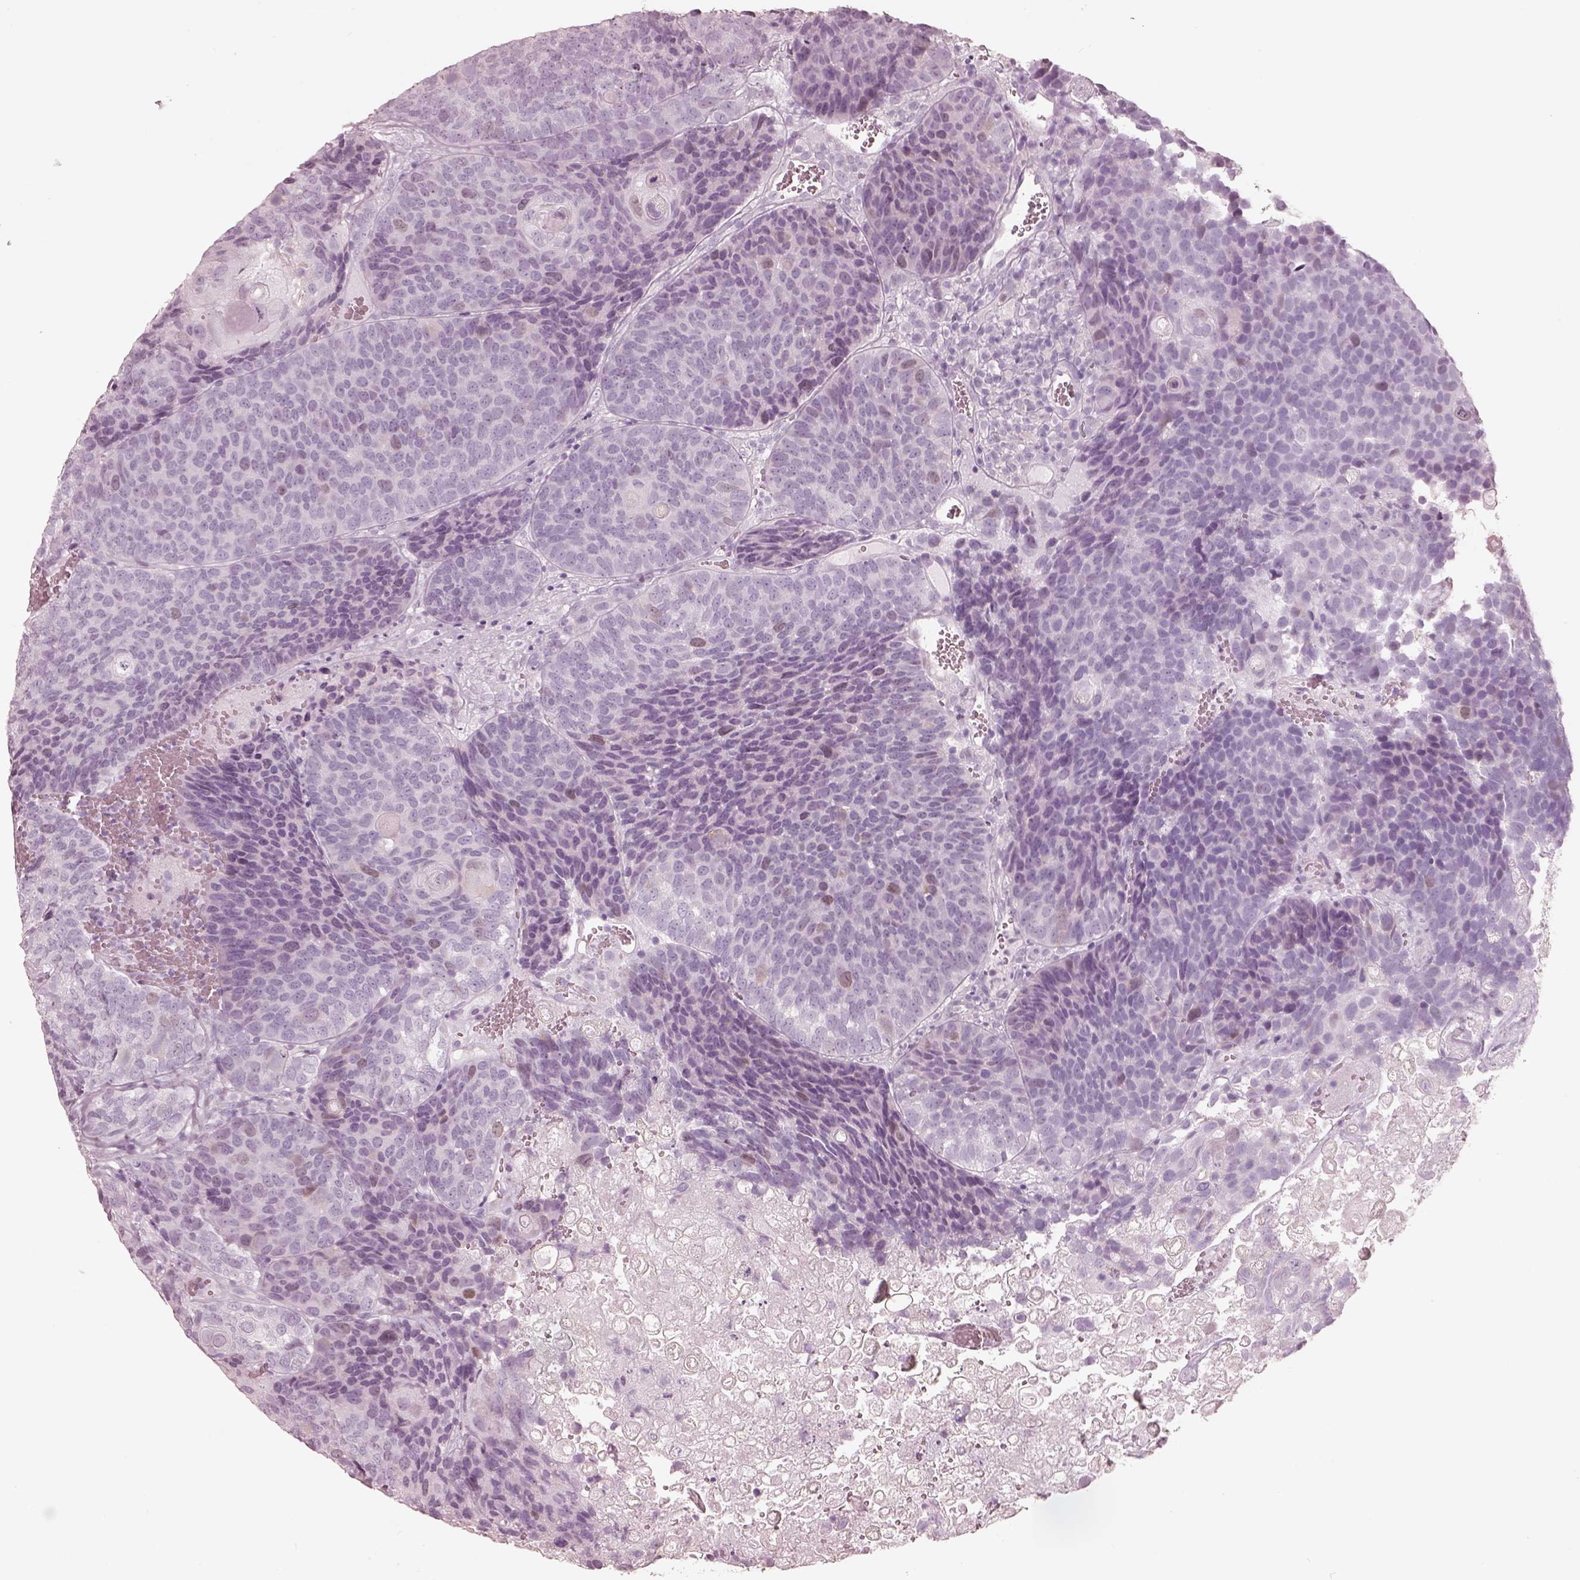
{"staining": {"intensity": "negative", "quantity": "none", "location": "none"}, "tissue": "urothelial cancer", "cell_type": "Tumor cells", "image_type": "cancer", "snomed": [{"axis": "morphology", "description": "Urothelial carcinoma, Low grade"}, {"axis": "topography", "description": "Urinary bladder"}], "caption": "Image shows no protein expression in tumor cells of urothelial cancer tissue.", "gene": "KRTAP24-1", "patient": {"sex": "female", "age": 62}}